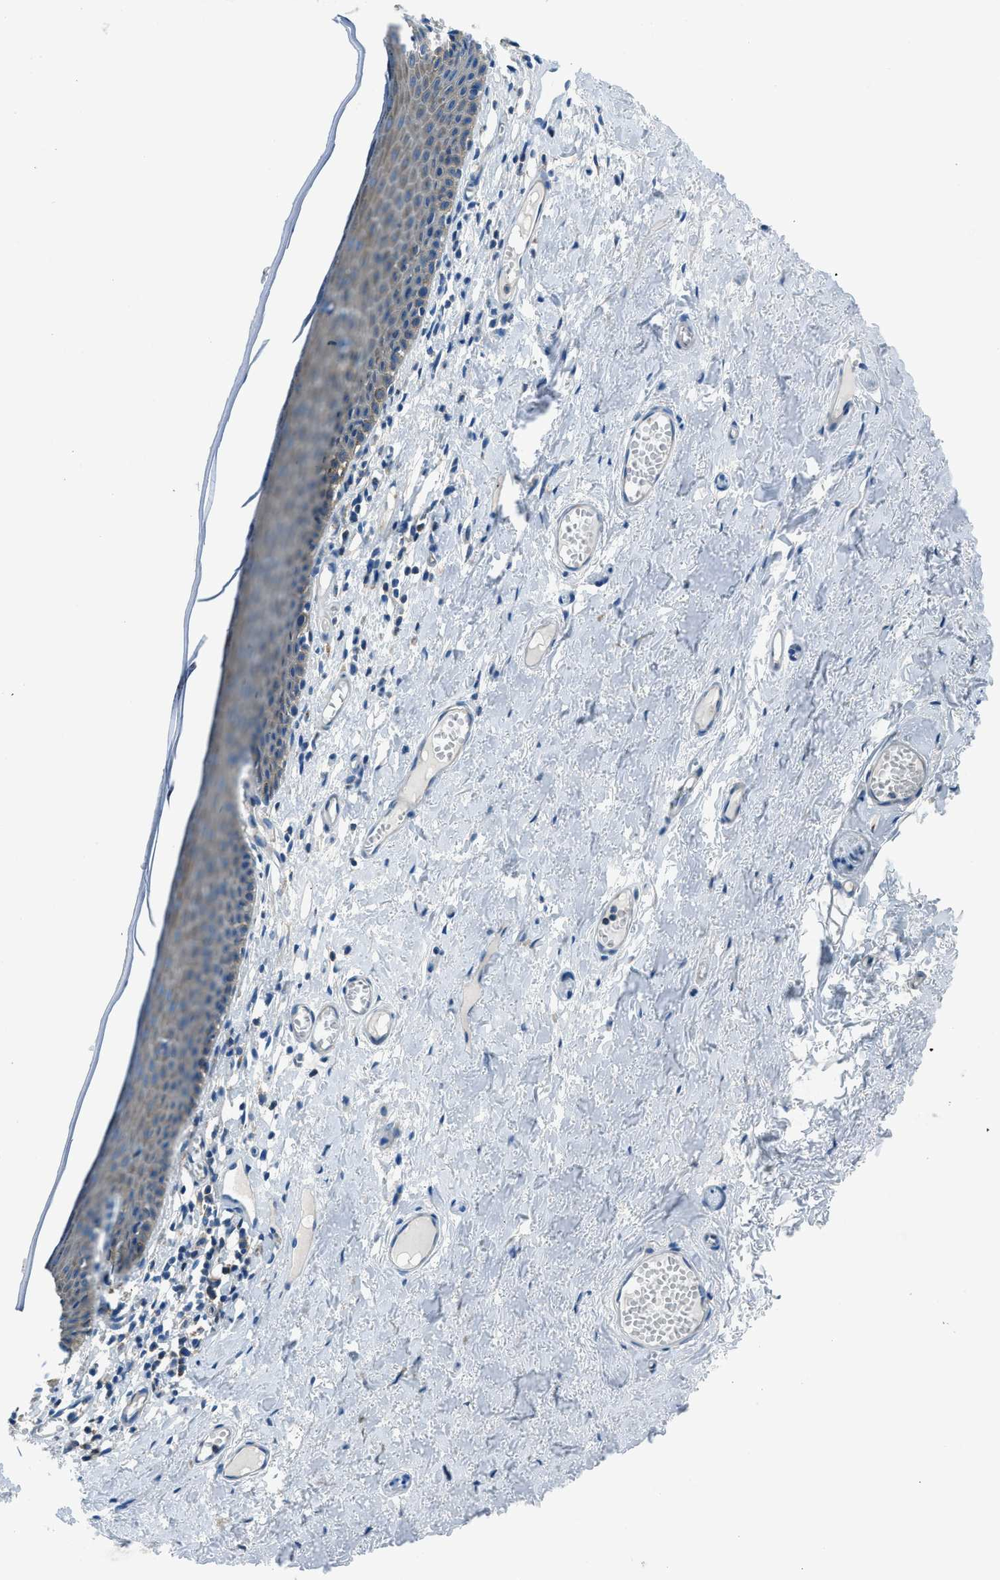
{"staining": {"intensity": "moderate", "quantity": "25%-75%", "location": "cytoplasmic/membranous"}, "tissue": "skin", "cell_type": "Epidermal cells", "image_type": "normal", "snomed": [{"axis": "morphology", "description": "Normal tissue, NOS"}, {"axis": "topography", "description": "Adipose tissue"}, {"axis": "topography", "description": "Vascular tissue"}, {"axis": "topography", "description": "Anal"}, {"axis": "topography", "description": "Peripheral nerve tissue"}], "caption": "Moderate cytoplasmic/membranous protein expression is identified in about 25%-75% of epidermal cells in skin.", "gene": "SARS1", "patient": {"sex": "female", "age": 54}}